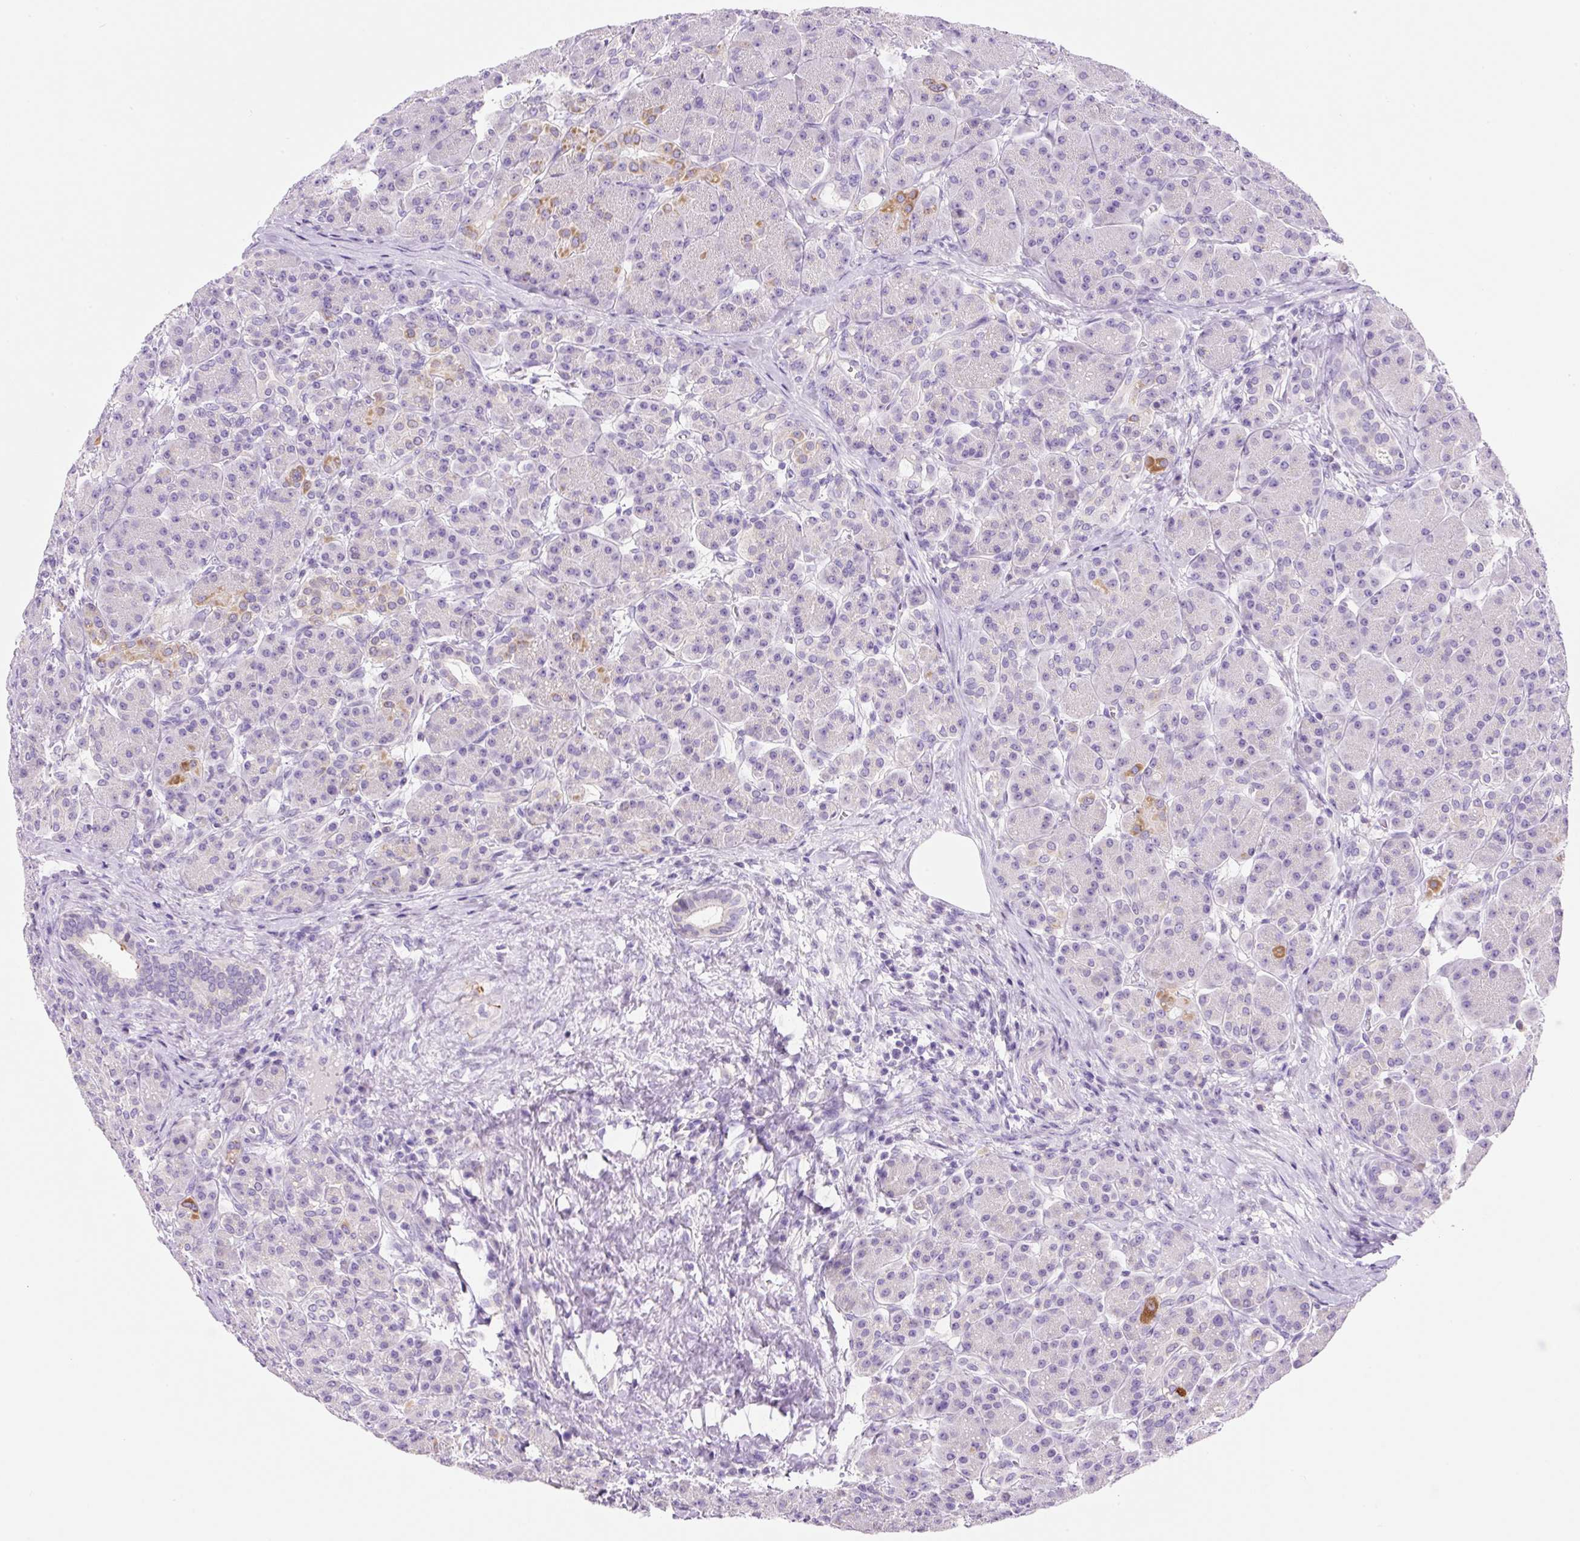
{"staining": {"intensity": "moderate", "quantity": "<25%", "location": "cytoplasmic/membranous"}, "tissue": "pancreas", "cell_type": "Exocrine glandular cells", "image_type": "normal", "snomed": [{"axis": "morphology", "description": "Normal tissue, NOS"}, {"axis": "topography", "description": "Pancreas"}], "caption": "Immunohistochemistry staining of normal pancreas, which displays low levels of moderate cytoplasmic/membranous expression in approximately <25% of exocrine glandular cells indicating moderate cytoplasmic/membranous protein staining. The staining was performed using DAB (brown) for protein detection and nuclei were counterstained in hematoxylin (blue).", "gene": "NDST3", "patient": {"sex": "male", "age": 63}}